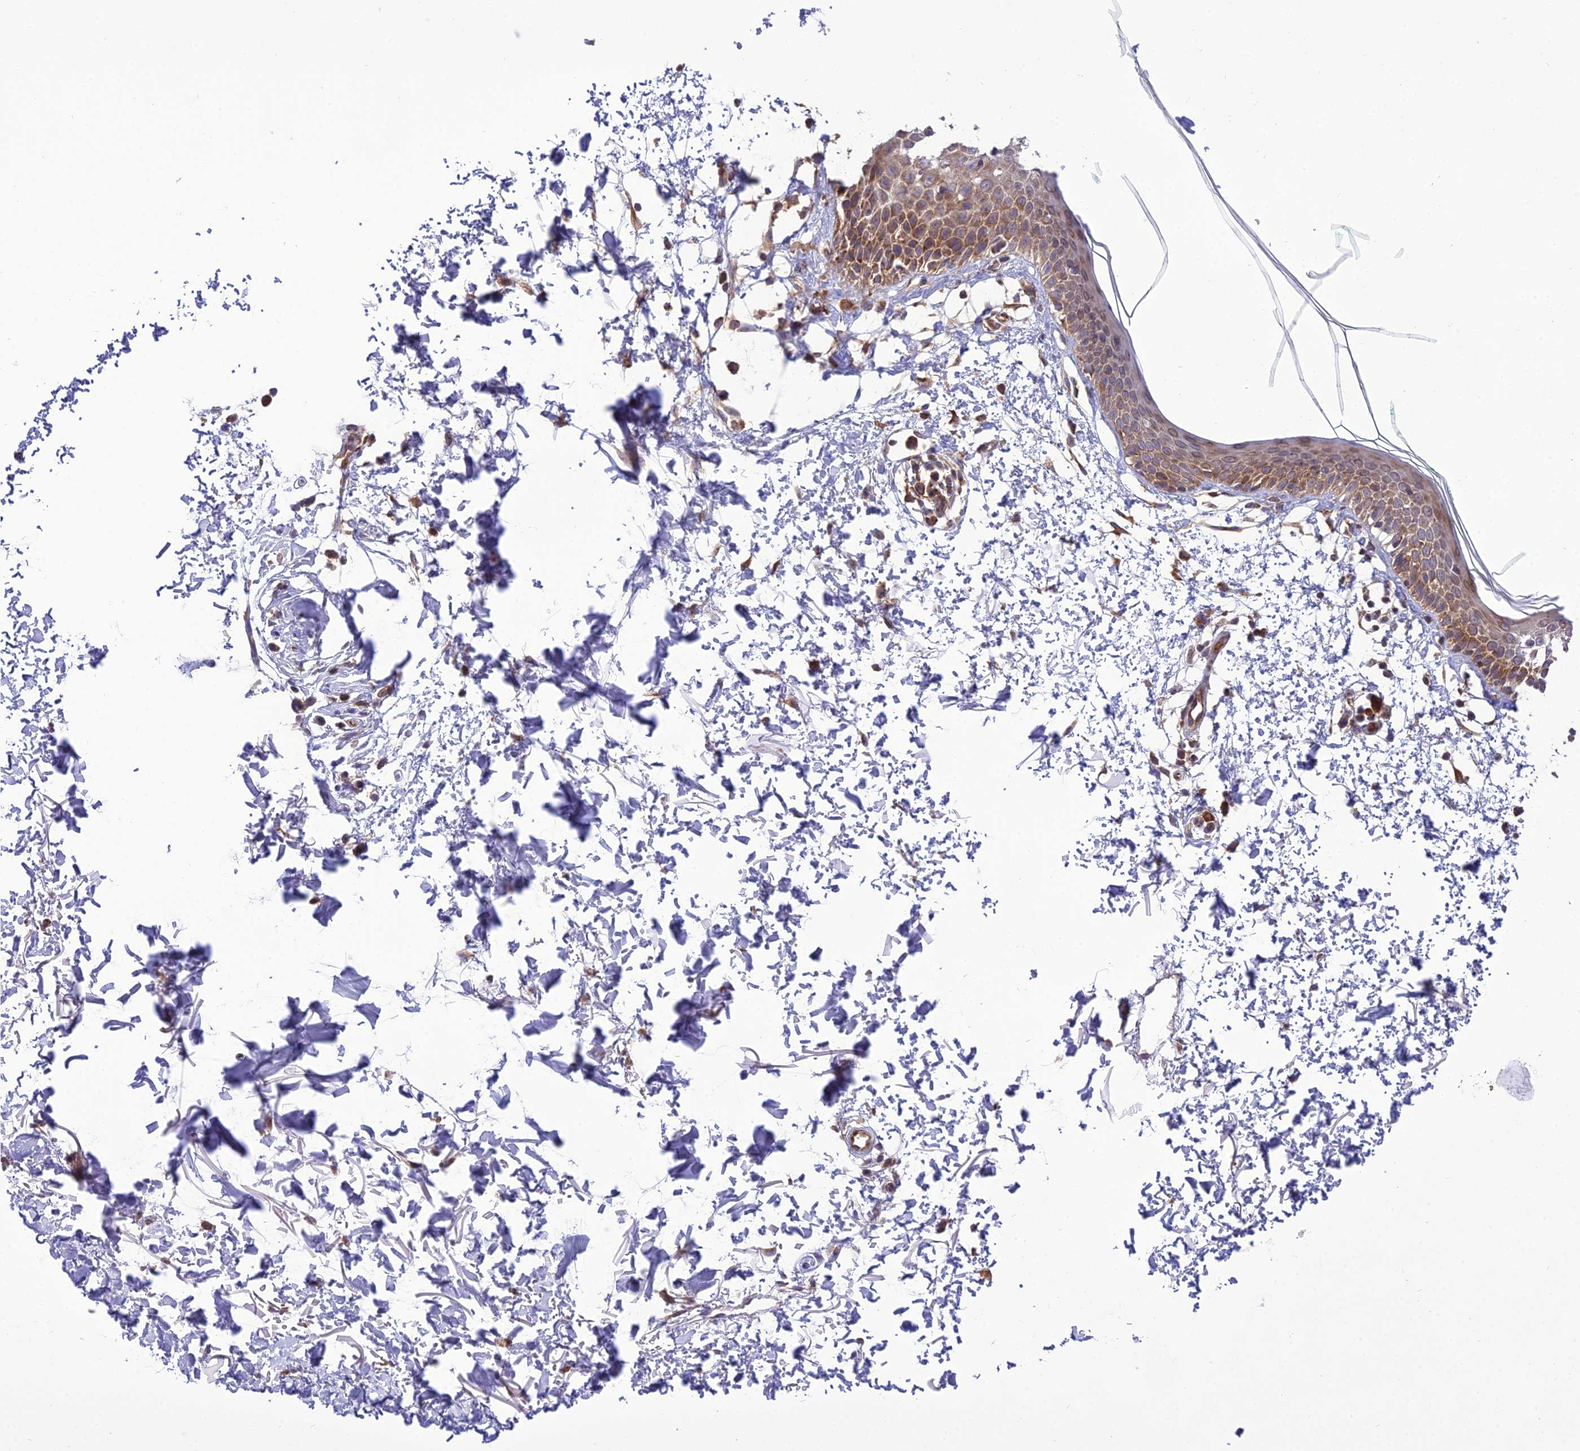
{"staining": {"intensity": "weak", "quantity": ">75%", "location": "cytoplasmic/membranous"}, "tissue": "skin", "cell_type": "Fibroblasts", "image_type": "normal", "snomed": [{"axis": "morphology", "description": "Normal tissue, NOS"}, {"axis": "topography", "description": "Skin"}], "caption": "Protein staining of normal skin reveals weak cytoplasmic/membranous positivity in about >75% of fibroblasts.", "gene": "DHCR7", "patient": {"sex": "male", "age": 66}}